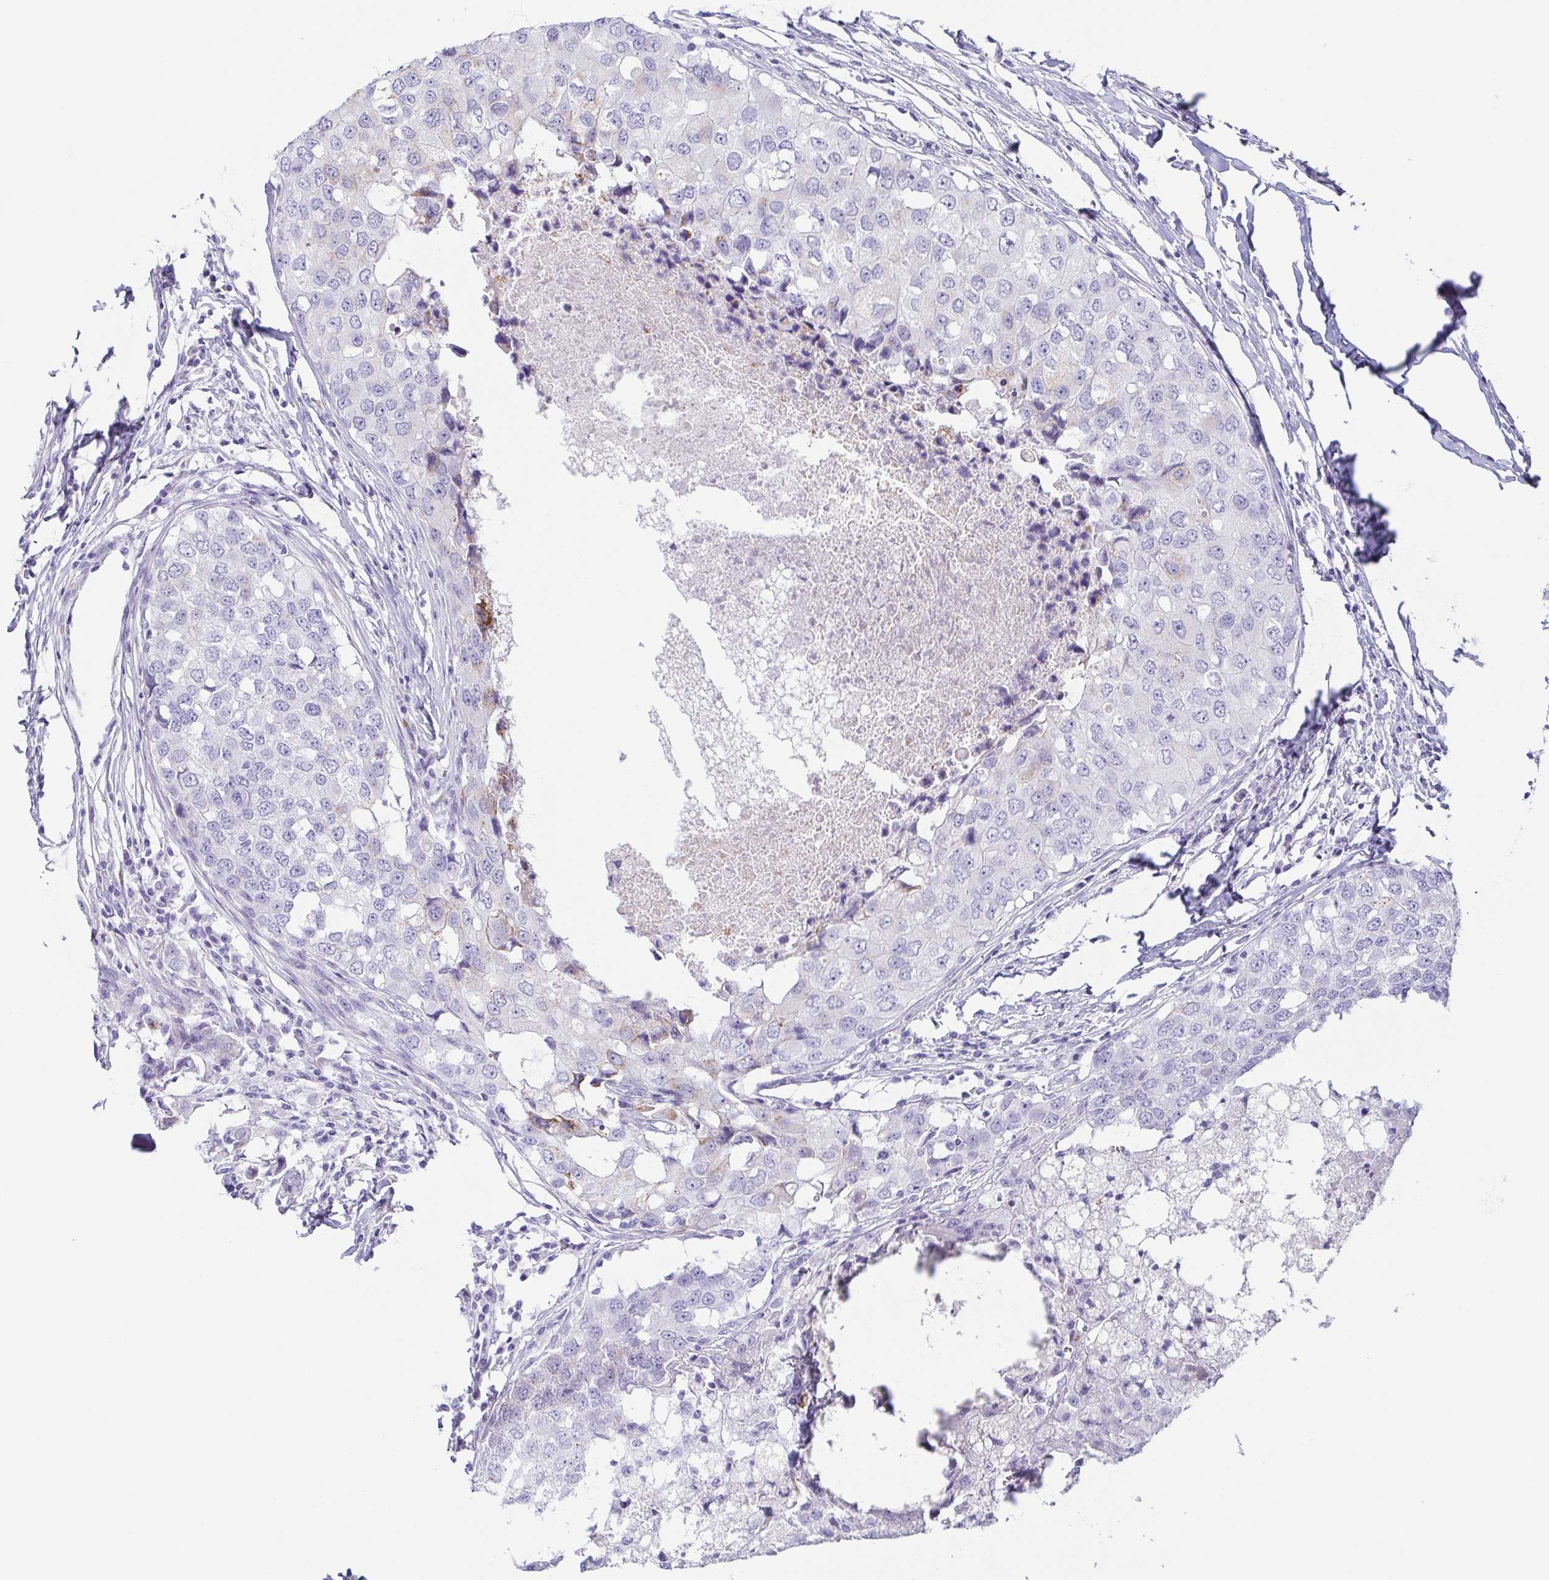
{"staining": {"intensity": "moderate", "quantity": "<25%", "location": "cytoplasmic/membranous"}, "tissue": "breast cancer", "cell_type": "Tumor cells", "image_type": "cancer", "snomed": [{"axis": "morphology", "description": "Duct carcinoma"}, {"axis": "topography", "description": "Breast"}], "caption": "Immunohistochemical staining of breast cancer (infiltrating ductal carcinoma) reveals low levels of moderate cytoplasmic/membranous protein expression in approximately <25% of tumor cells.", "gene": "LDLRAD1", "patient": {"sex": "female", "age": 27}}